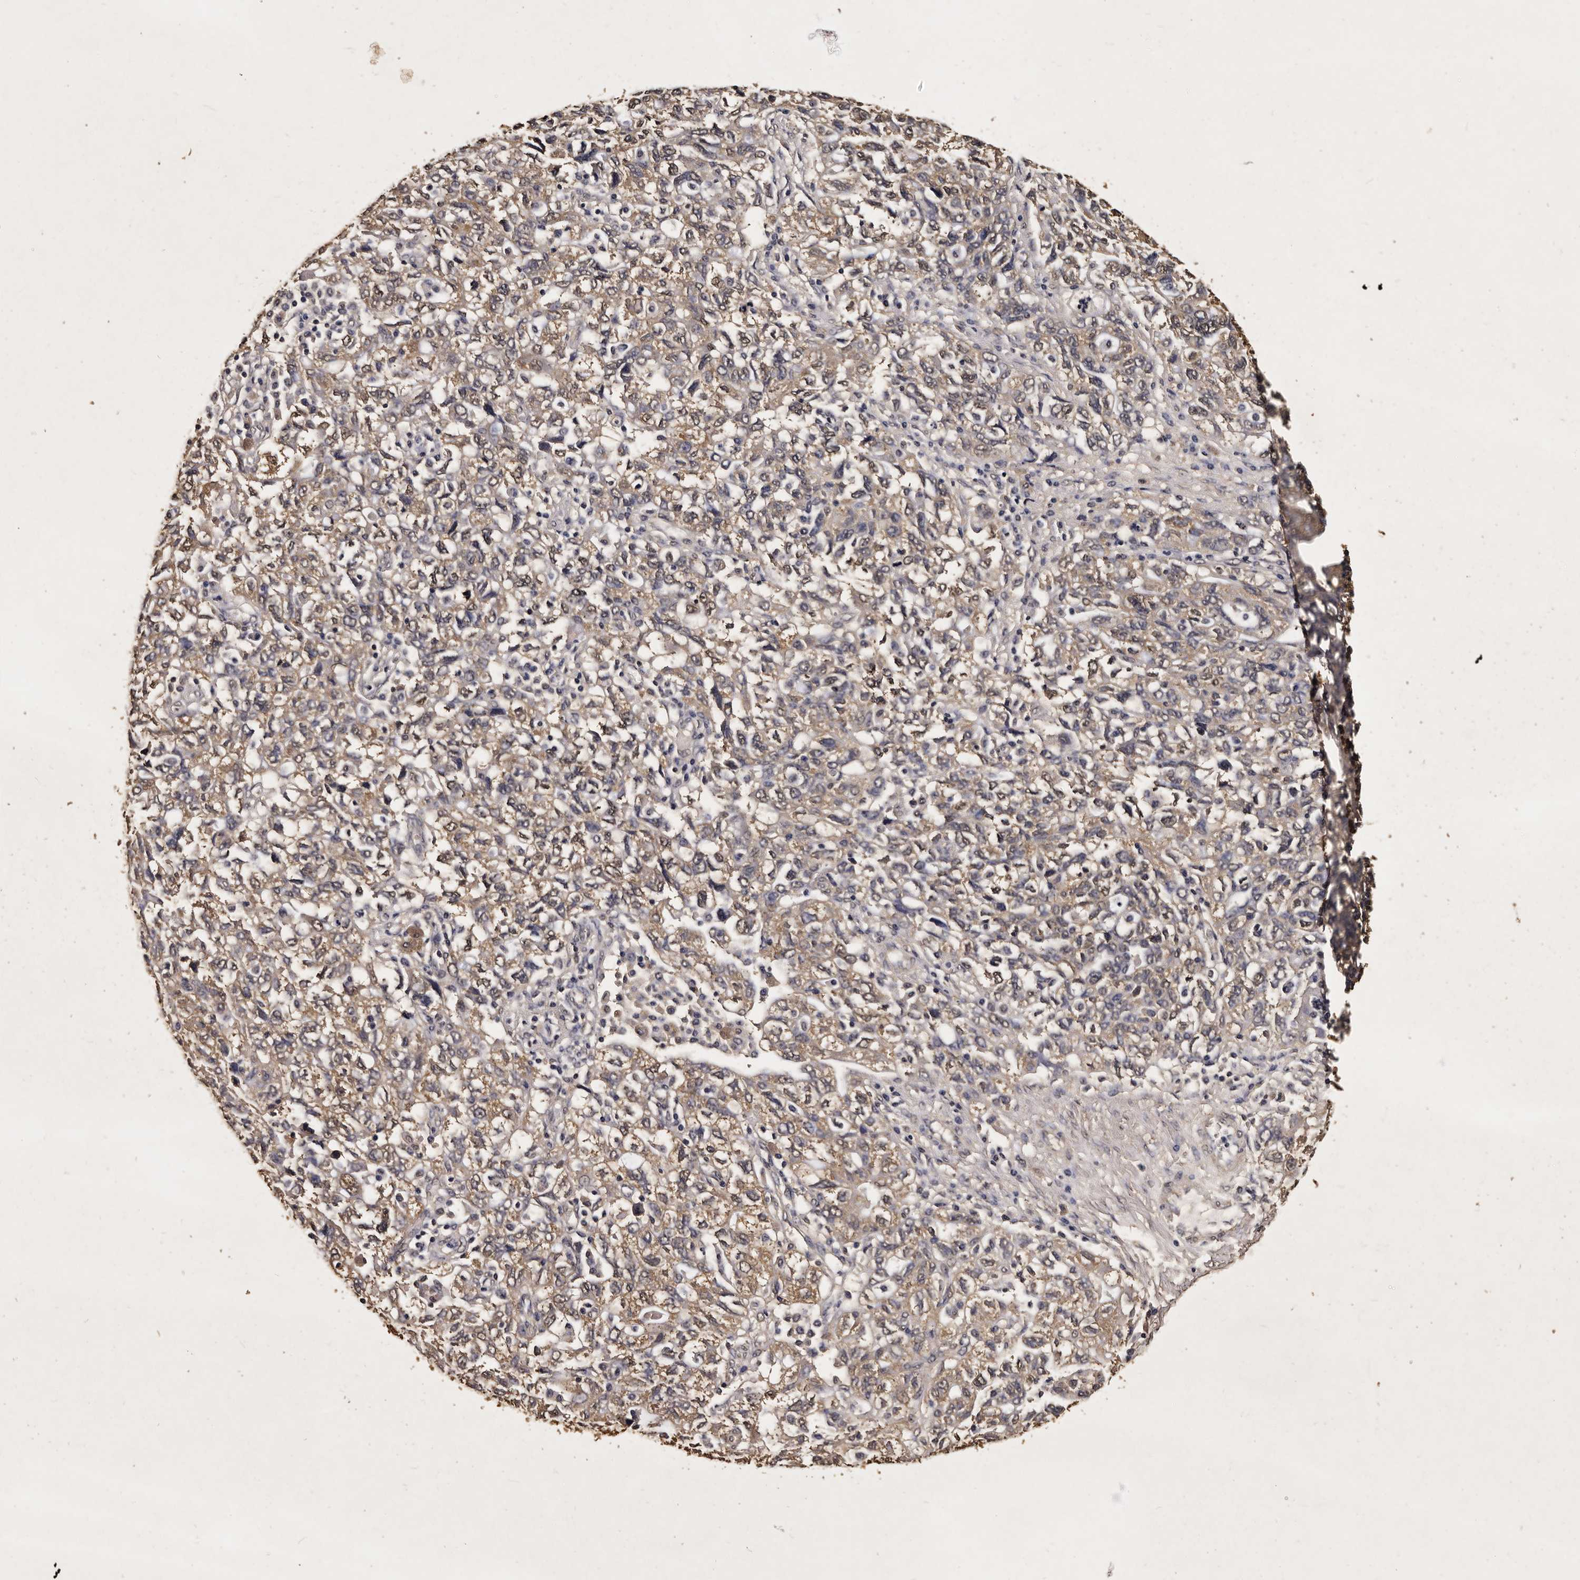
{"staining": {"intensity": "weak", "quantity": ">75%", "location": "cytoplasmic/membranous"}, "tissue": "ovarian cancer", "cell_type": "Tumor cells", "image_type": "cancer", "snomed": [{"axis": "morphology", "description": "Carcinoma, NOS"}, {"axis": "morphology", "description": "Cystadenocarcinoma, serous, NOS"}, {"axis": "topography", "description": "Ovary"}], "caption": "Immunohistochemistry (DAB) staining of ovarian cancer (serous cystadenocarcinoma) reveals weak cytoplasmic/membranous protein staining in about >75% of tumor cells.", "gene": "PARS2", "patient": {"sex": "female", "age": 69}}